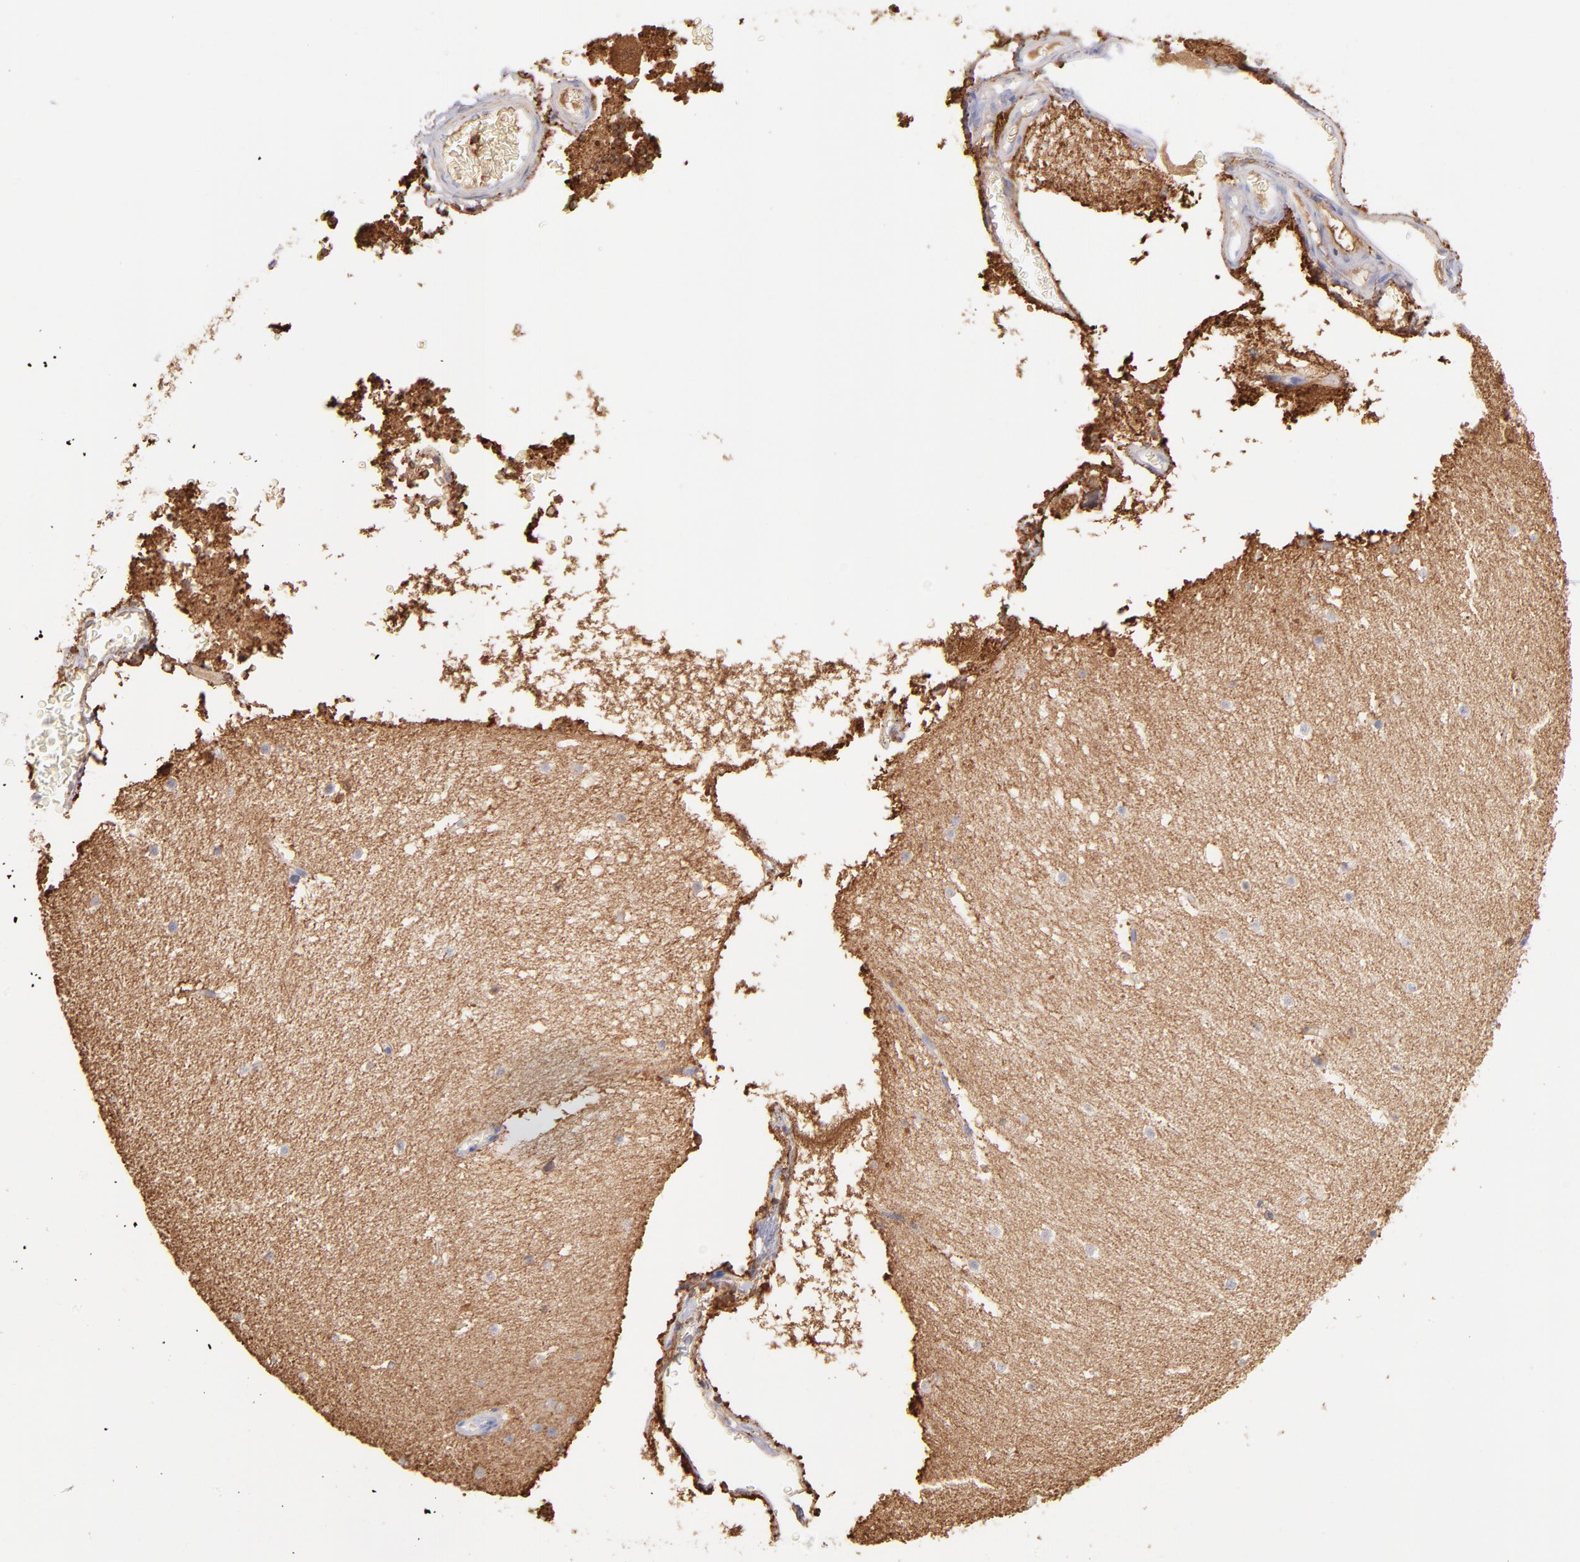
{"staining": {"intensity": "strong", "quantity": "<25%", "location": "cytoplasmic/membranous,nuclear"}, "tissue": "cerebellum", "cell_type": "Cells in granular layer", "image_type": "normal", "snomed": [{"axis": "morphology", "description": "Normal tissue, NOS"}, {"axis": "topography", "description": "Cerebellum"}], "caption": "DAB (3,3'-diaminobenzidine) immunohistochemical staining of benign cerebellum demonstrates strong cytoplasmic/membranous,nuclear protein expression in approximately <25% of cells in granular layer.", "gene": "PRKCA", "patient": {"sex": "male", "age": 45}}